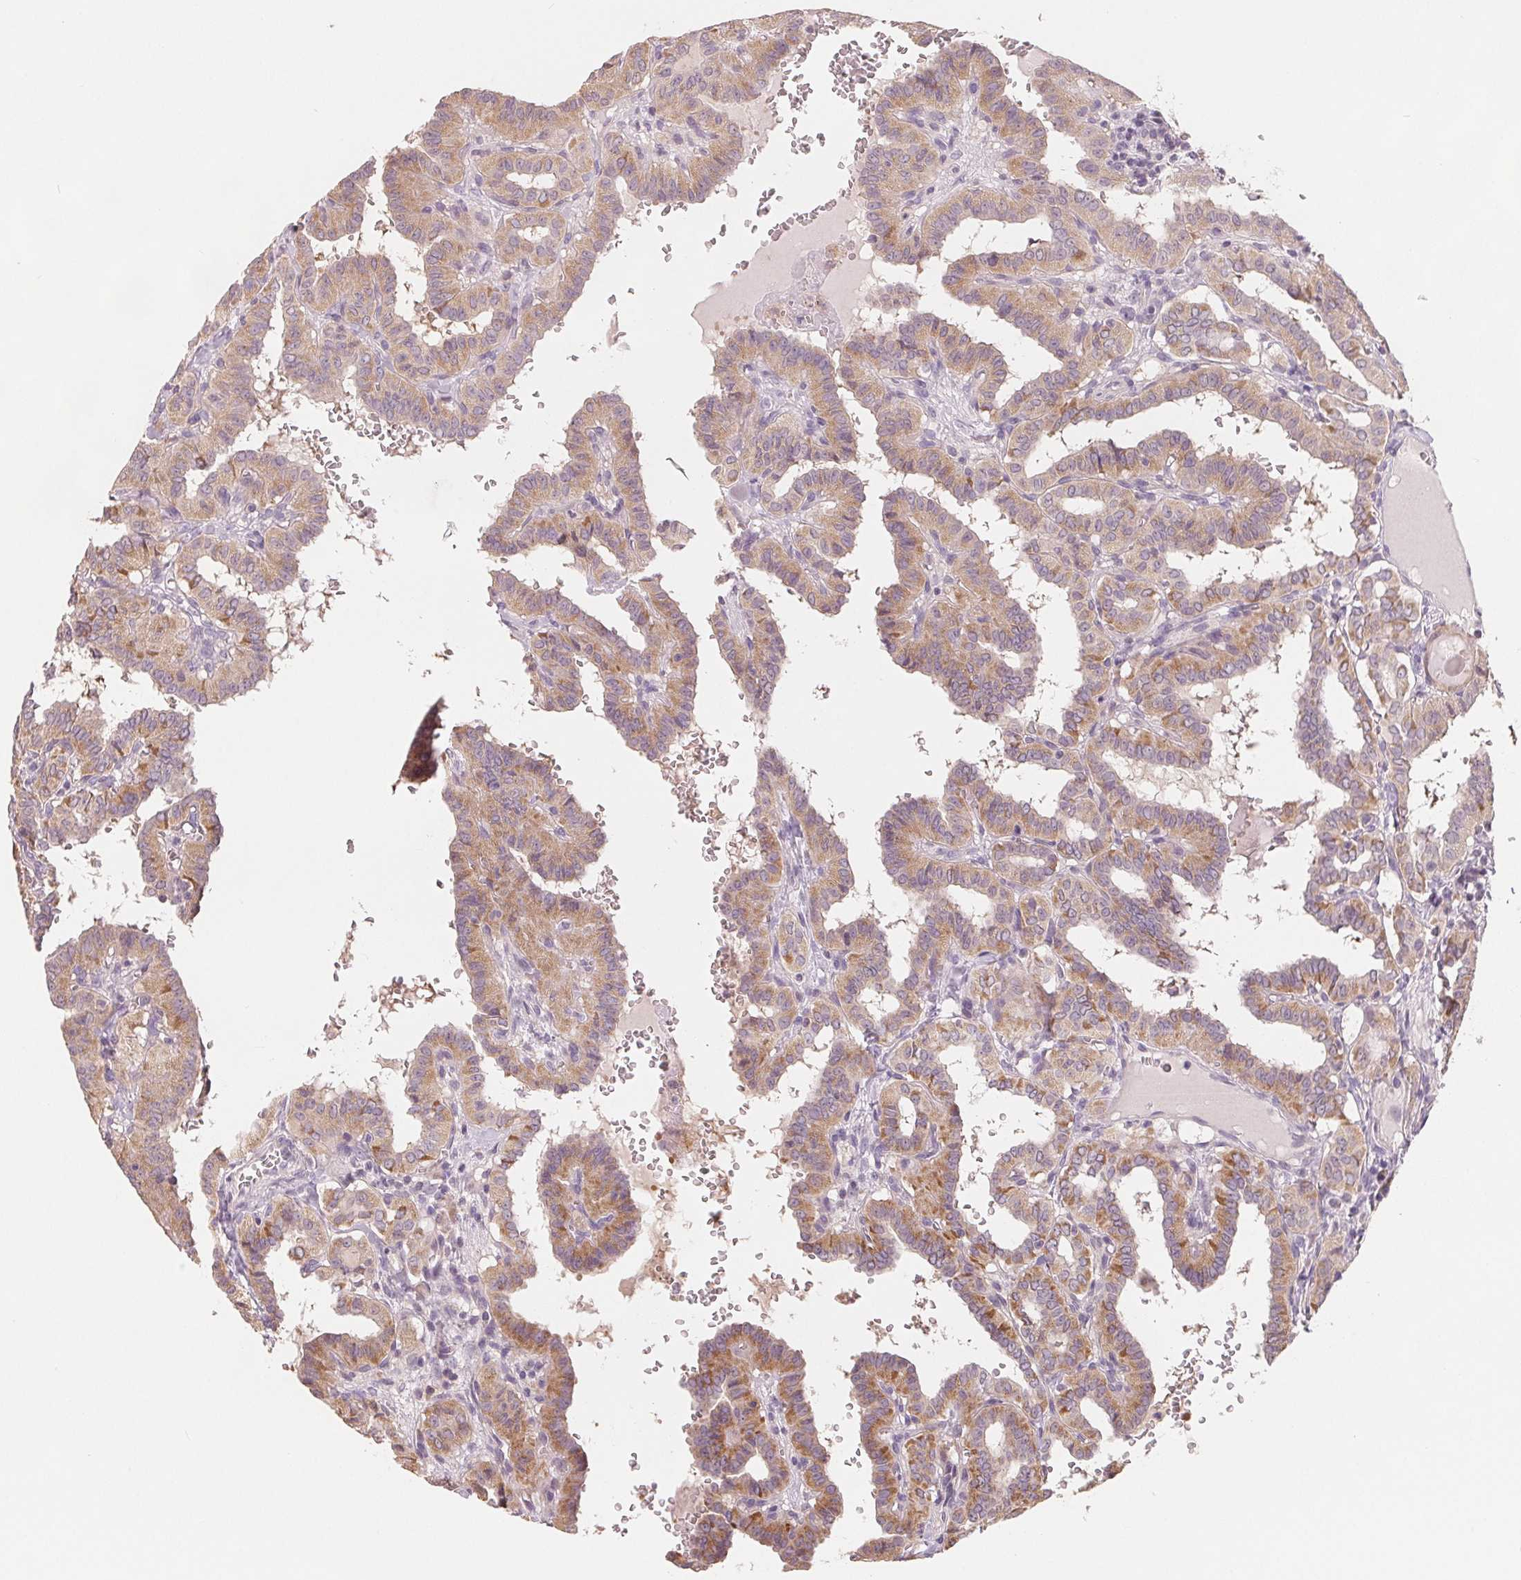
{"staining": {"intensity": "weak", "quantity": ">75%", "location": "cytoplasmic/membranous"}, "tissue": "thyroid cancer", "cell_type": "Tumor cells", "image_type": "cancer", "snomed": [{"axis": "morphology", "description": "Papillary adenocarcinoma, NOS"}, {"axis": "topography", "description": "Thyroid gland"}], "caption": "A brown stain highlights weak cytoplasmic/membranous positivity of a protein in human papillary adenocarcinoma (thyroid) tumor cells.", "gene": "VTCN1", "patient": {"sex": "female", "age": 21}}